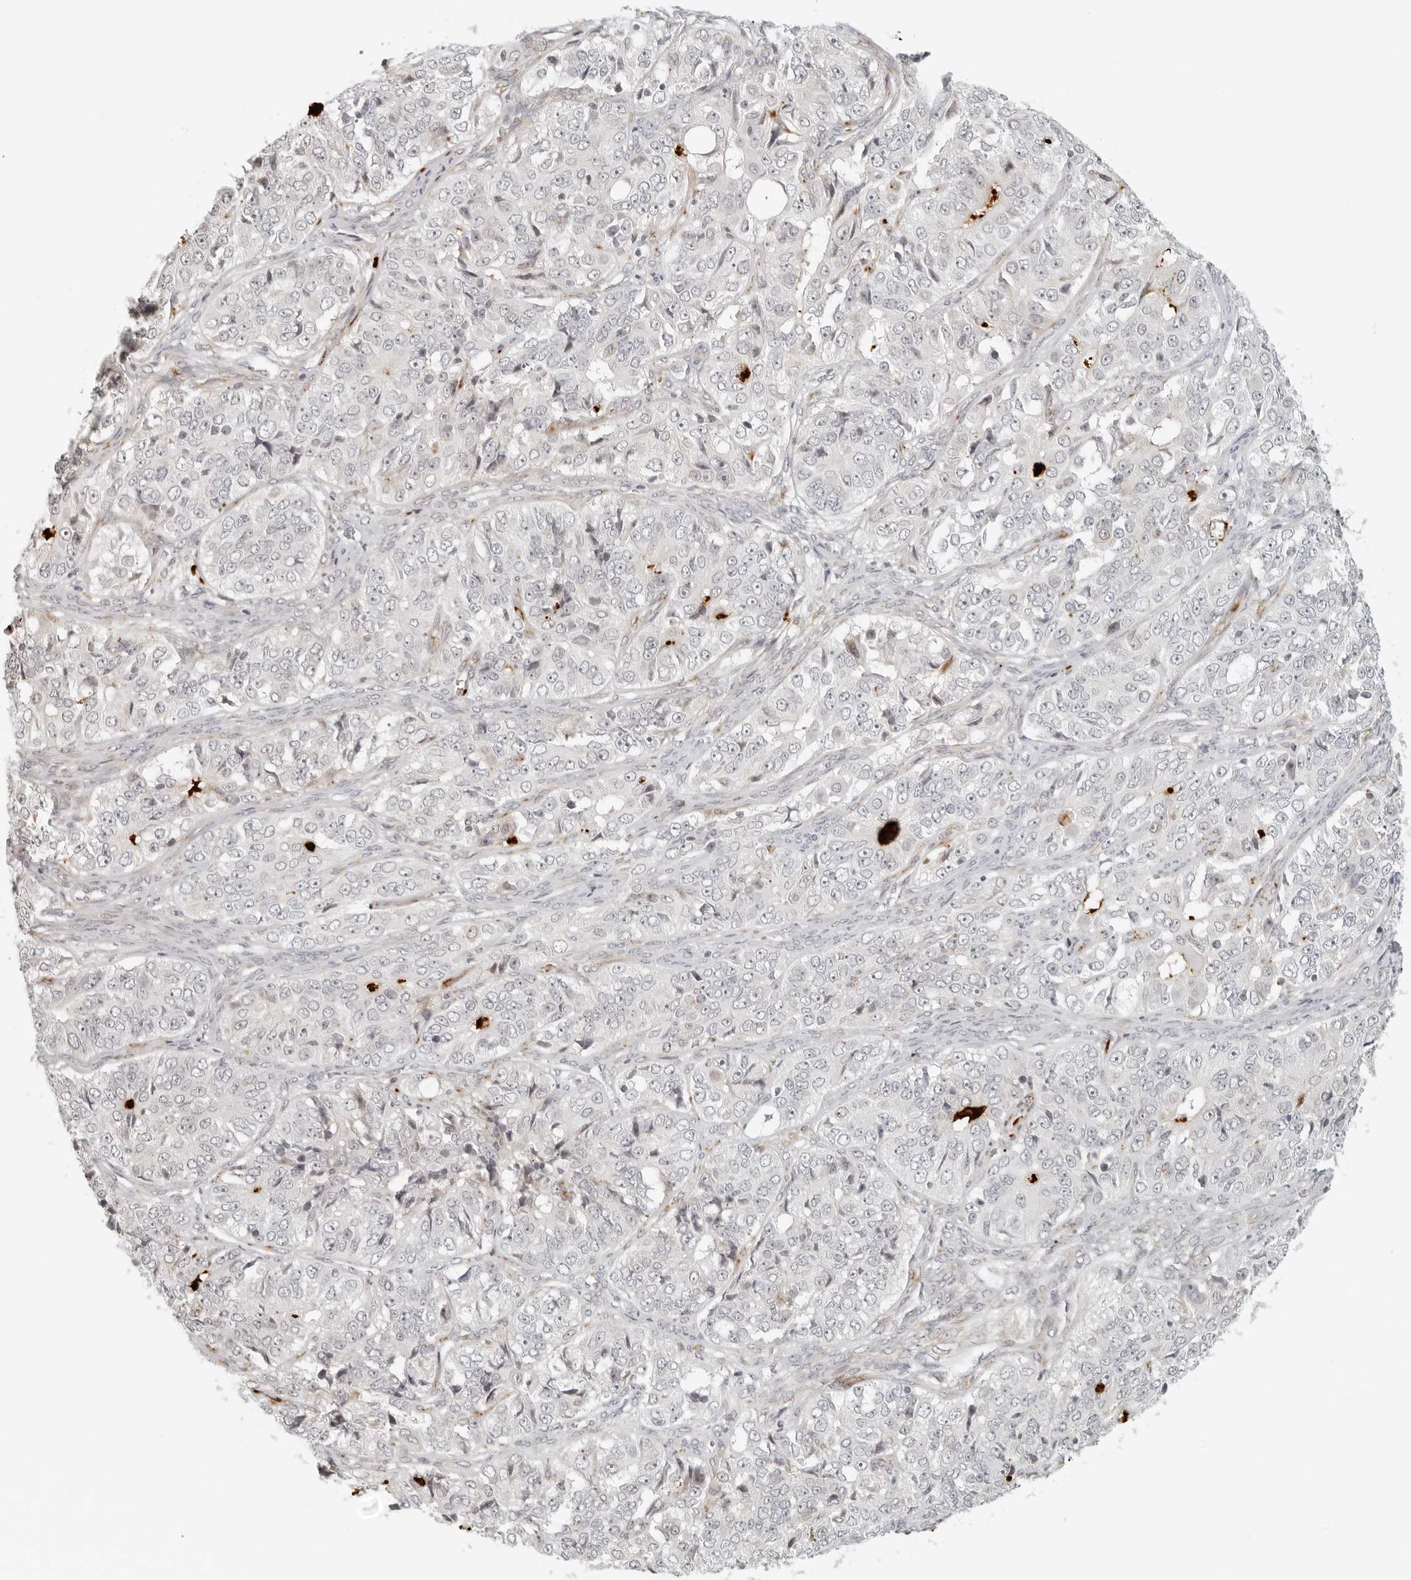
{"staining": {"intensity": "negative", "quantity": "none", "location": "none"}, "tissue": "ovarian cancer", "cell_type": "Tumor cells", "image_type": "cancer", "snomed": [{"axis": "morphology", "description": "Carcinoma, endometroid"}, {"axis": "topography", "description": "Ovary"}], "caption": "This is an immunohistochemistry photomicrograph of endometroid carcinoma (ovarian). There is no staining in tumor cells.", "gene": "ZNF678", "patient": {"sex": "female", "age": 51}}